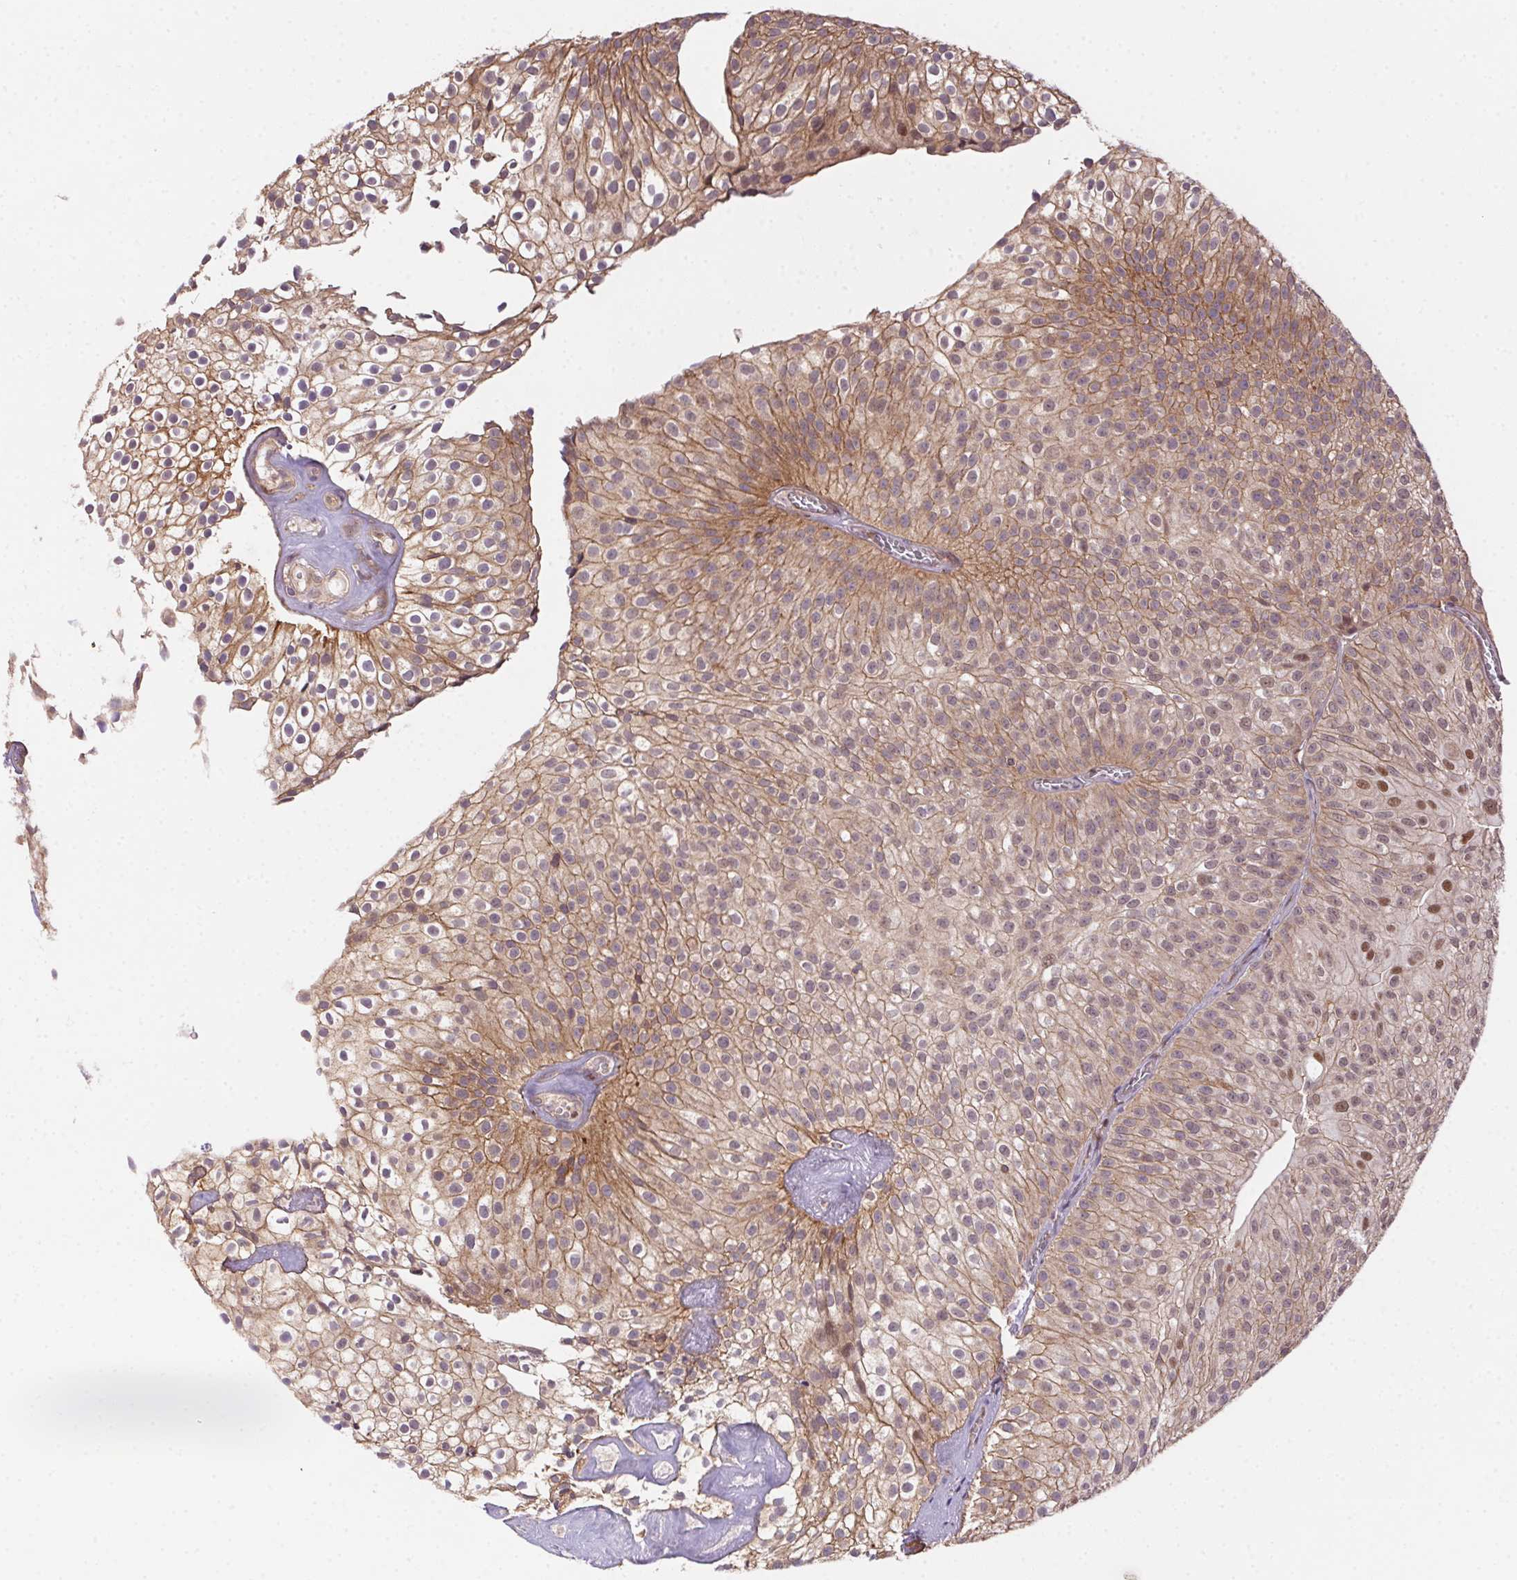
{"staining": {"intensity": "weak", "quantity": ">75%", "location": "cytoplasmic/membranous"}, "tissue": "urothelial cancer", "cell_type": "Tumor cells", "image_type": "cancer", "snomed": [{"axis": "morphology", "description": "Urothelial carcinoma, Low grade"}, {"axis": "topography", "description": "Urinary bladder"}], "caption": "This micrograph demonstrates immunohistochemistry staining of urothelial cancer, with low weak cytoplasmic/membranous expression in about >75% of tumor cells.", "gene": "MEX3D", "patient": {"sex": "male", "age": 70}}